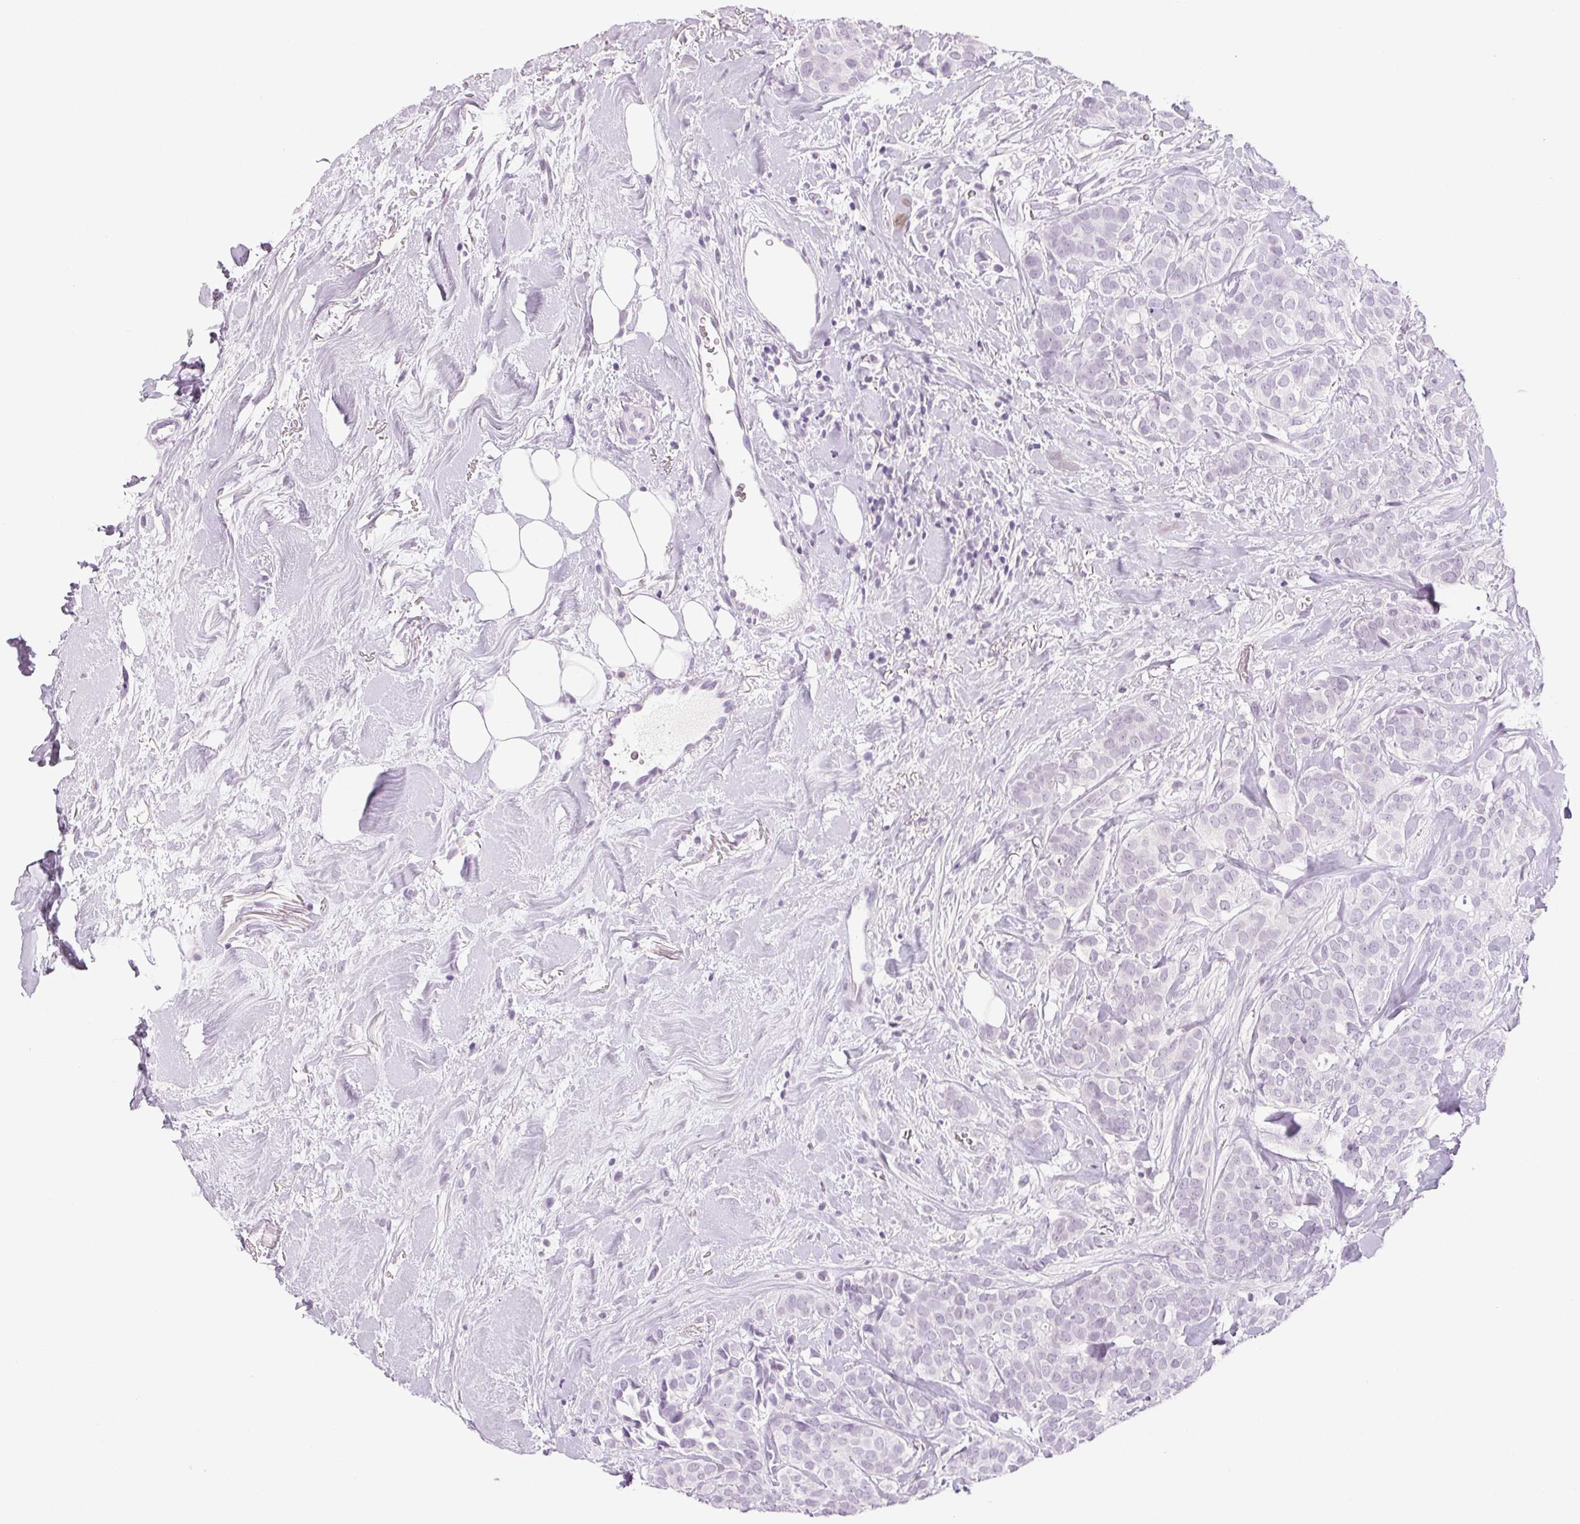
{"staining": {"intensity": "negative", "quantity": "none", "location": "none"}, "tissue": "breast cancer", "cell_type": "Tumor cells", "image_type": "cancer", "snomed": [{"axis": "morphology", "description": "Duct carcinoma"}, {"axis": "topography", "description": "Breast"}], "caption": "Tumor cells show no significant protein expression in breast infiltrating ductal carcinoma. (Stains: DAB immunohistochemistry (IHC) with hematoxylin counter stain, Microscopy: brightfield microscopy at high magnification).", "gene": "LTF", "patient": {"sex": "female", "age": 84}}